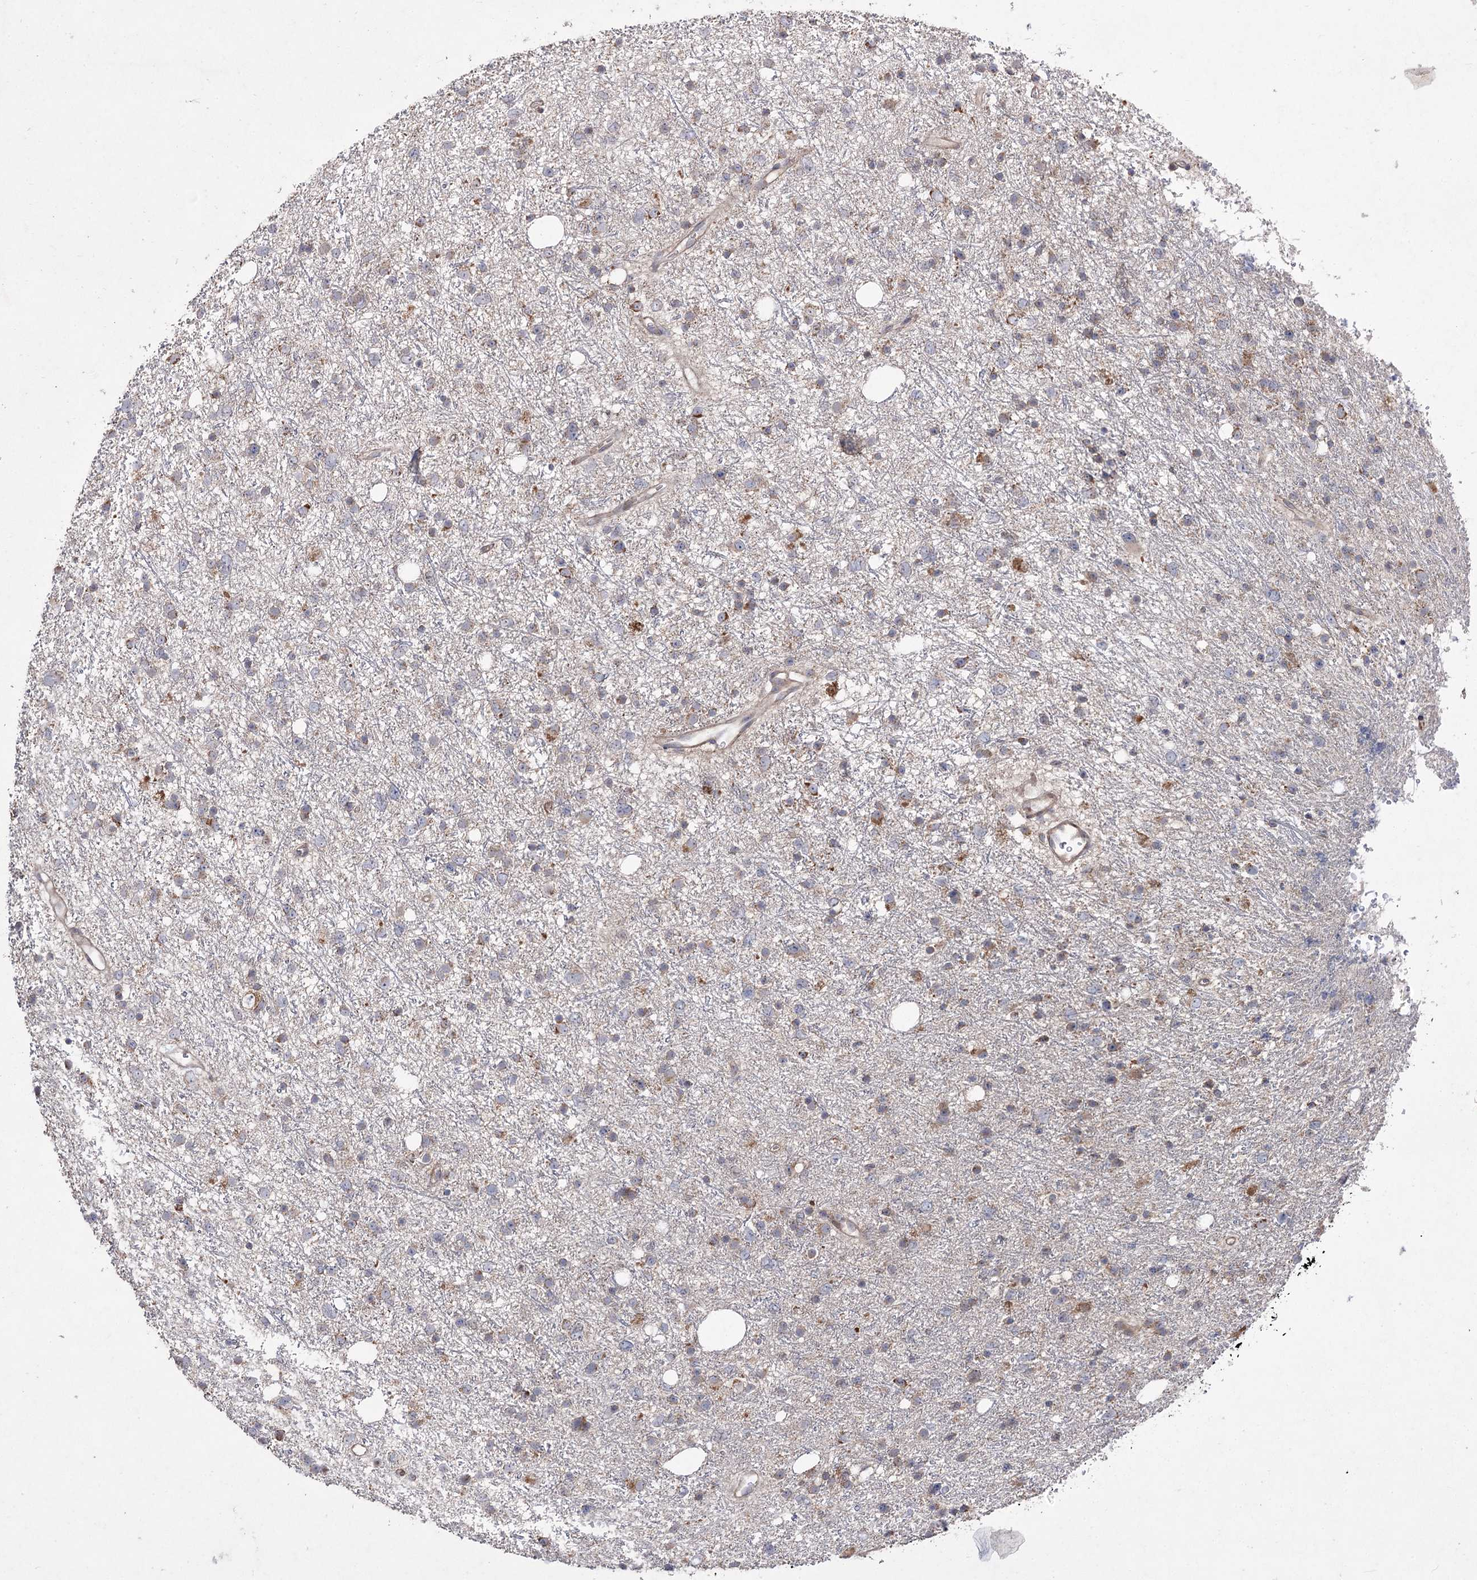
{"staining": {"intensity": "moderate", "quantity": "<25%", "location": "cytoplasmic/membranous"}, "tissue": "glioma", "cell_type": "Tumor cells", "image_type": "cancer", "snomed": [{"axis": "morphology", "description": "Glioma, malignant, Low grade"}, {"axis": "topography", "description": "Cerebral cortex"}], "caption": "Moderate cytoplasmic/membranous staining is identified in about <25% of tumor cells in glioma. Using DAB (3,3'-diaminobenzidine) (brown) and hematoxylin (blue) stains, captured at high magnification using brightfield microscopy.", "gene": "FANCL", "patient": {"sex": "female", "age": 39}}